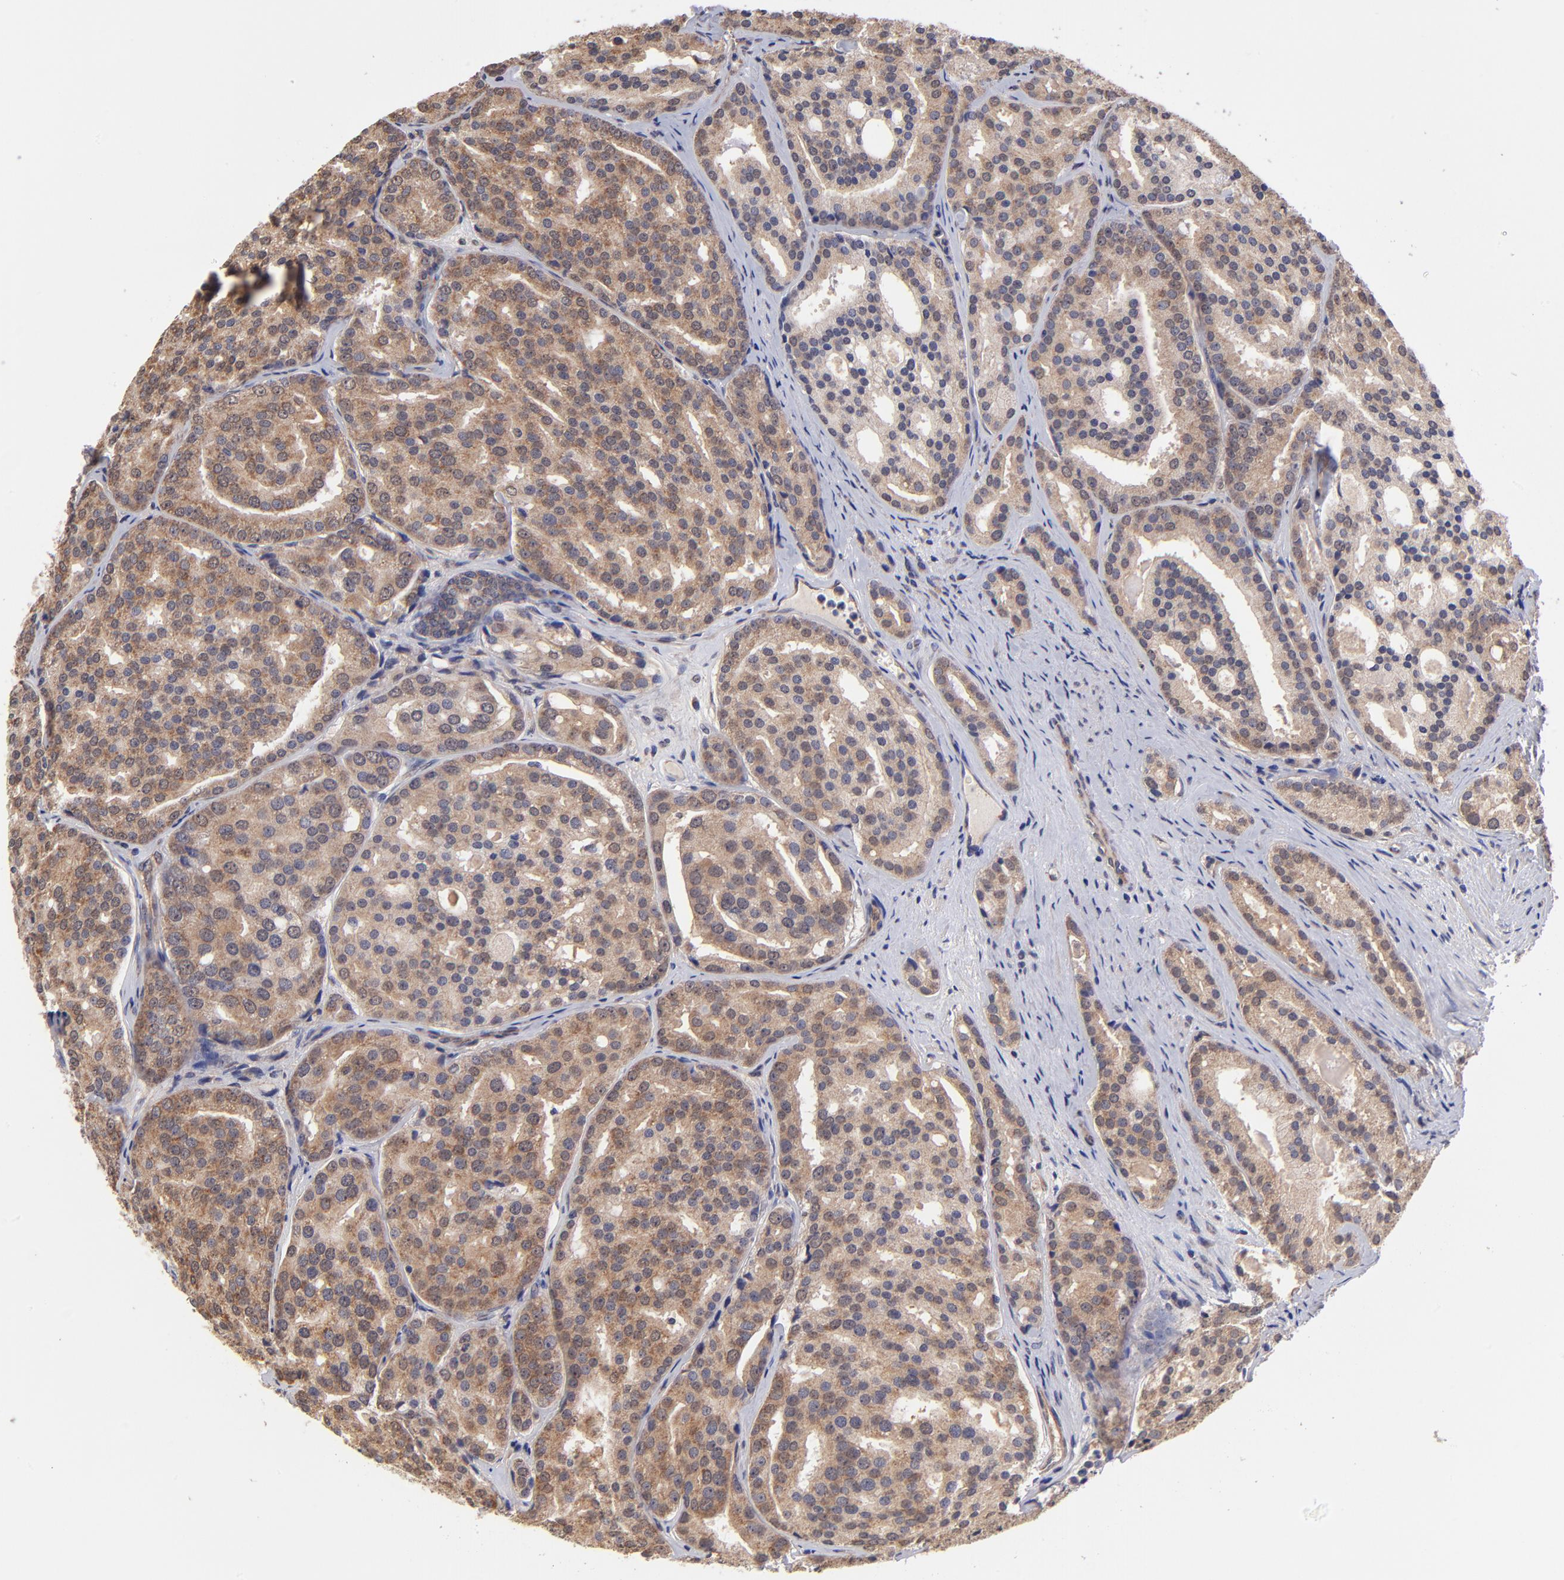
{"staining": {"intensity": "strong", "quantity": ">75%", "location": "cytoplasmic/membranous"}, "tissue": "prostate cancer", "cell_type": "Tumor cells", "image_type": "cancer", "snomed": [{"axis": "morphology", "description": "Adenocarcinoma, High grade"}, {"axis": "topography", "description": "Prostate"}], "caption": "Human prostate adenocarcinoma (high-grade) stained for a protein (brown) displays strong cytoplasmic/membranous positive expression in about >75% of tumor cells.", "gene": "UBE2H", "patient": {"sex": "male", "age": 64}}